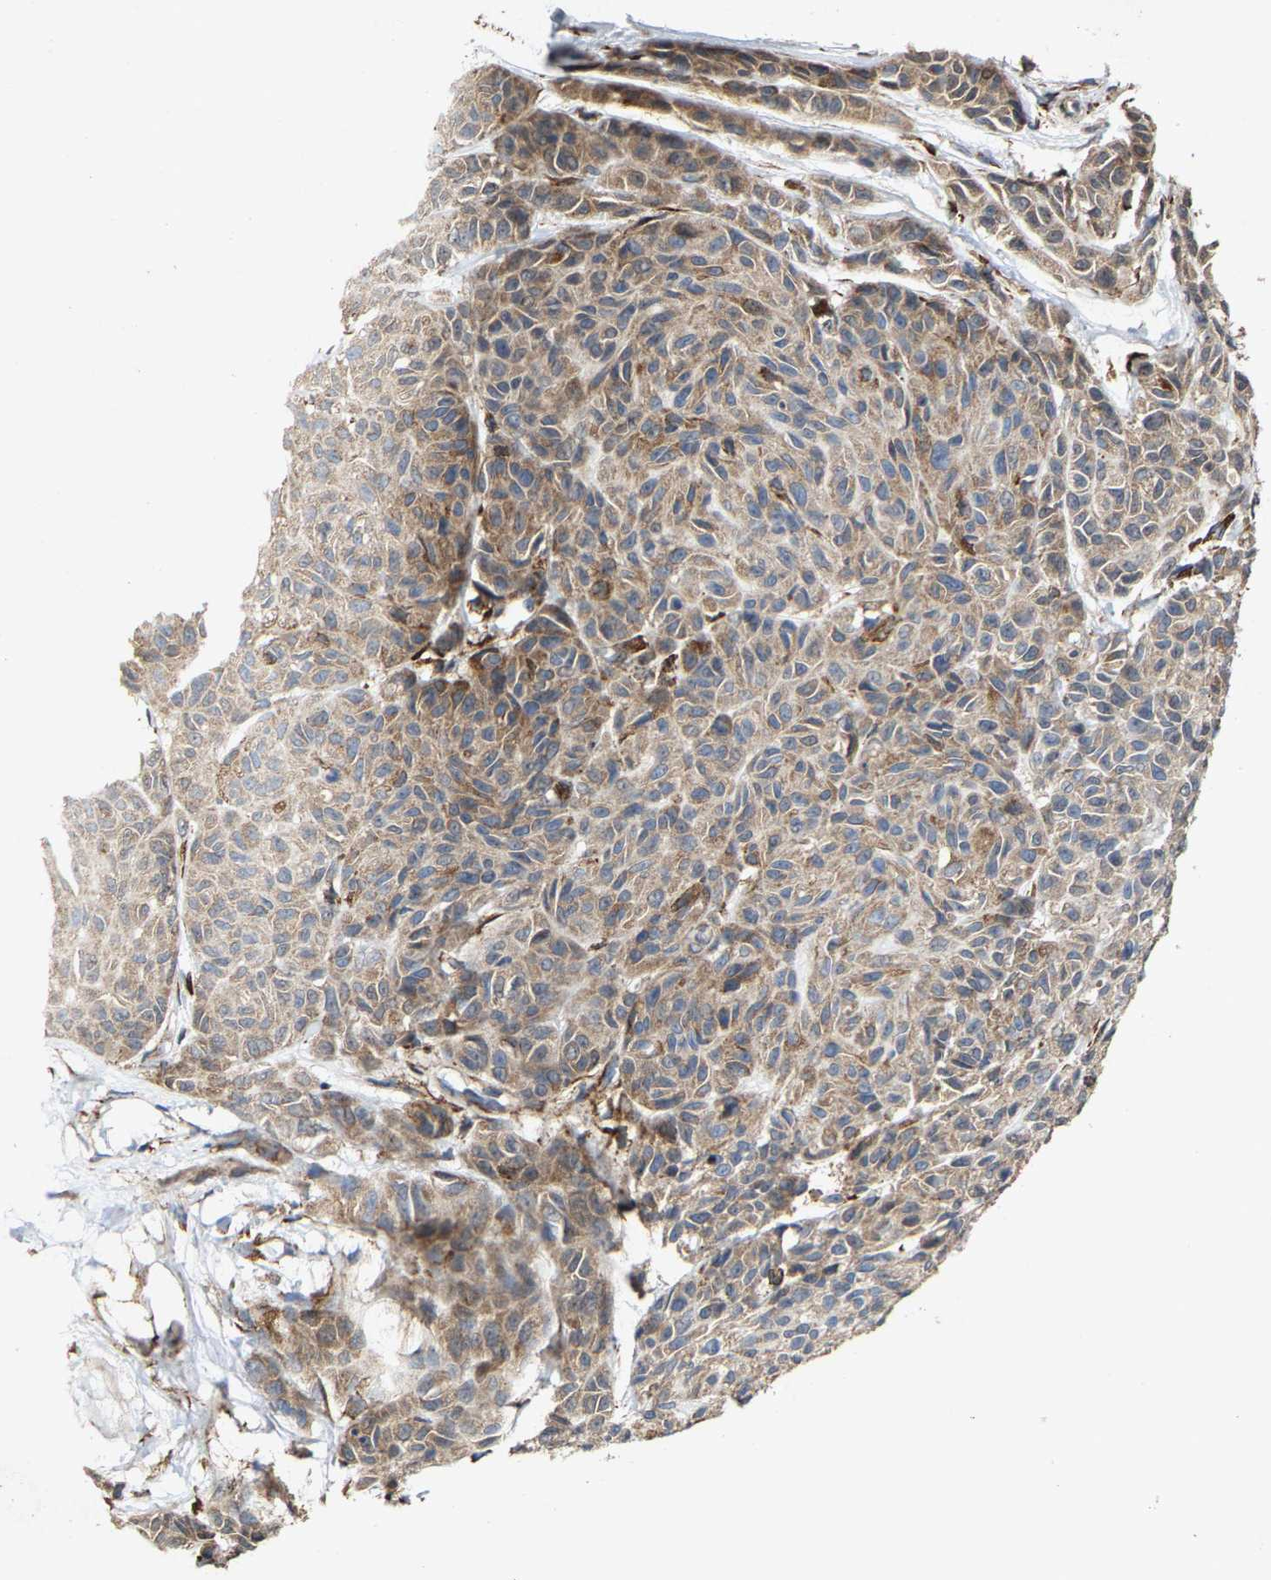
{"staining": {"intensity": "moderate", "quantity": ">75%", "location": "cytoplasmic/membranous"}, "tissue": "melanoma", "cell_type": "Tumor cells", "image_type": "cancer", "snomed": [{"axis": "morphology", "description": "Malignant melanoma, NOS"}, {"axis": "topography", "description": "Skin"}], "caption": "Immunohistochemical staining of human malignant melanoma displays medium levels of moderate cytoplasmic/membranous protein expression in about >75% of tumor cells. (brown staining indicates protein expression, while blue staining denotes nuclei).", "gene": "FGD3", "patient": {"sex": "male", "age": 62}}